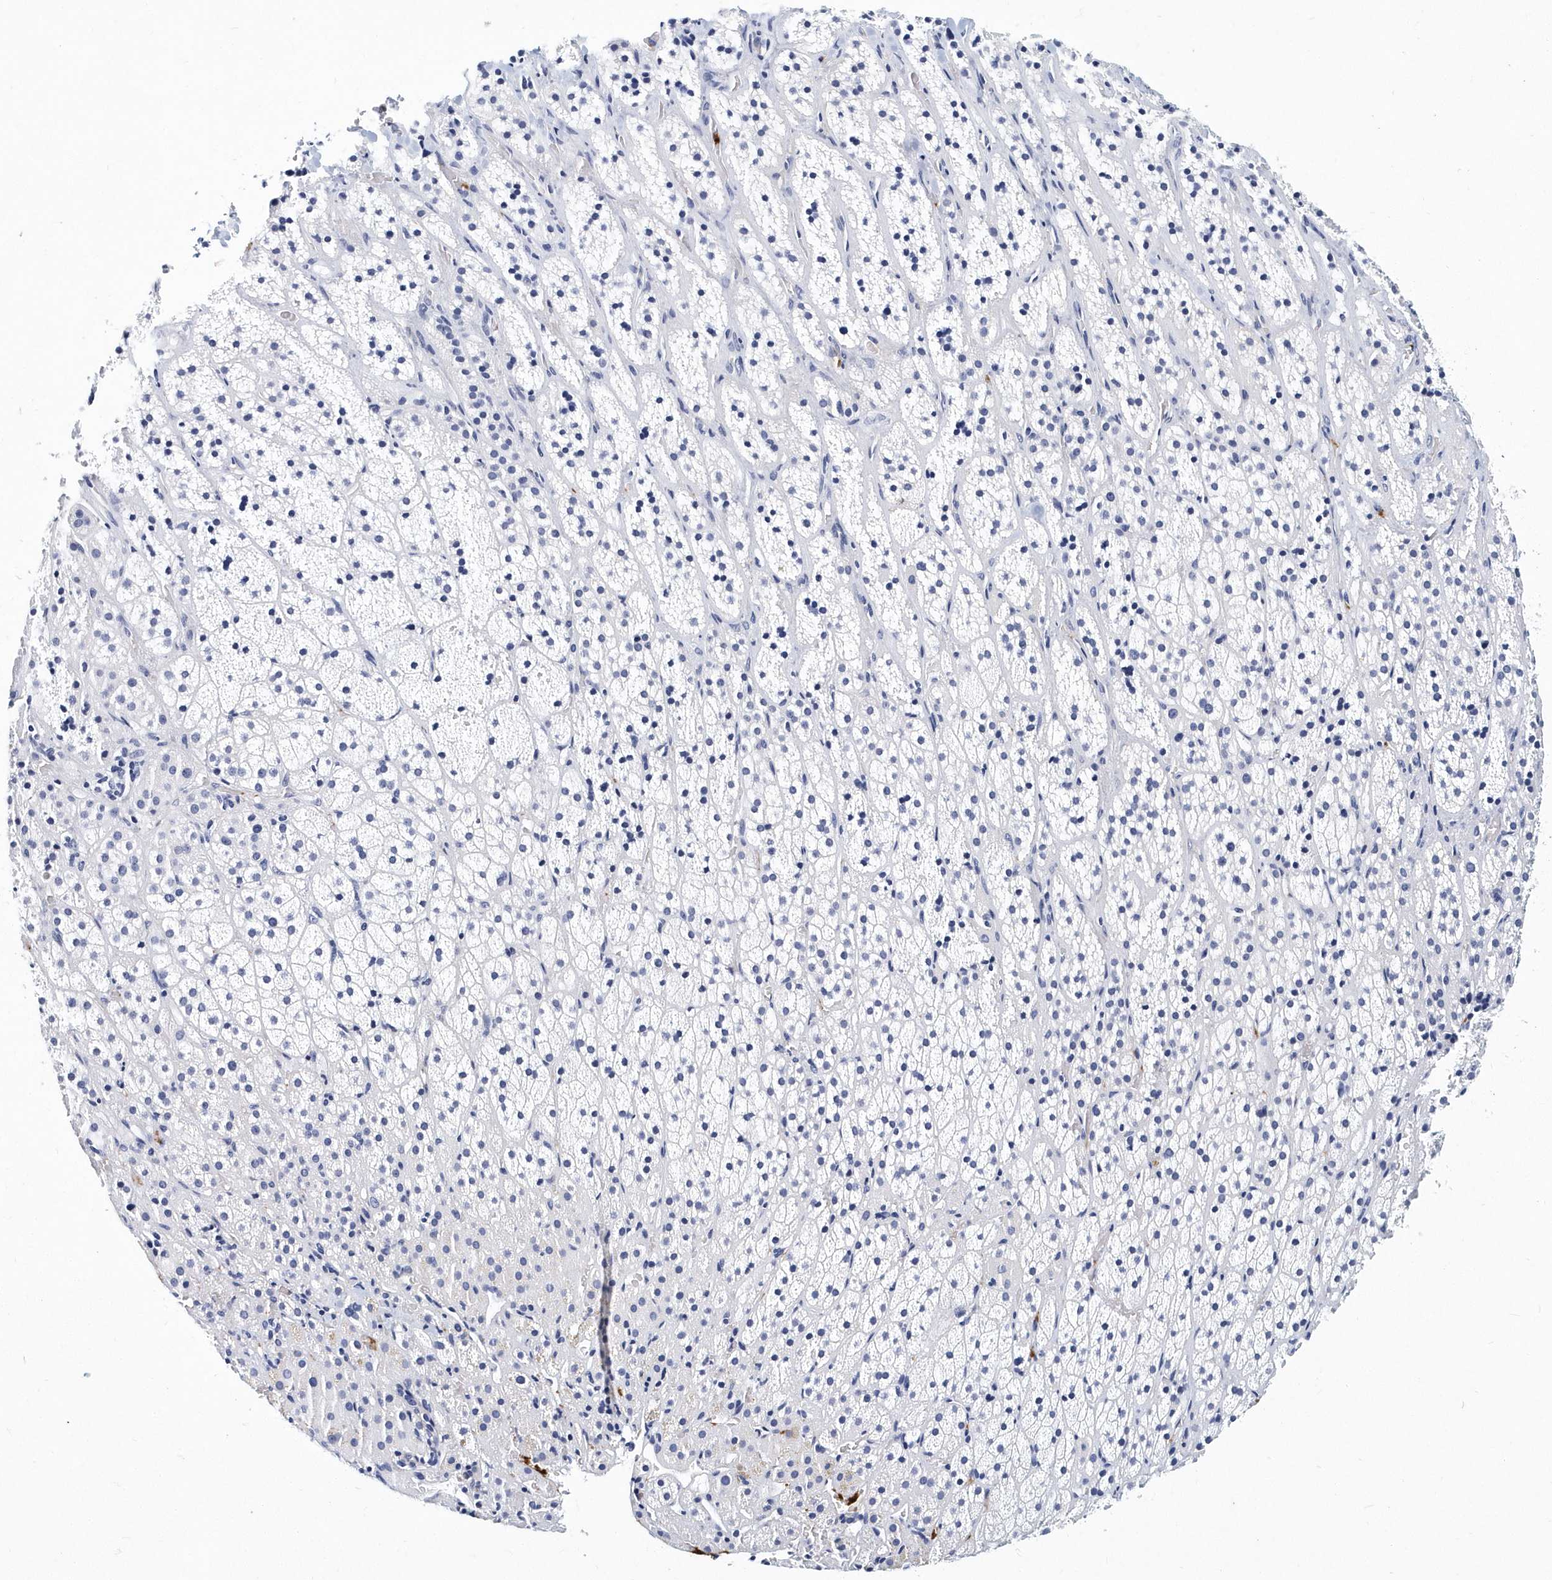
{"staining": {"intensity": "negative", "quantity": "none", "location": "none"}, "tissue": "adrenal gland", "cell_type": "Glandular cells", "image_type": "normal", "snomed": [{"axis": "morphology", "description": "Normal tissue, NOS"}, {"axis": "topography", "description": "Adrenal gland"}], "caption": "This is an immunohistochemistry photomicrograph of normal adrenal gland. There is no positivity in glandular cells.", "gene": "ITGA2B", "patient": {"sex": "female", "age": 57}}